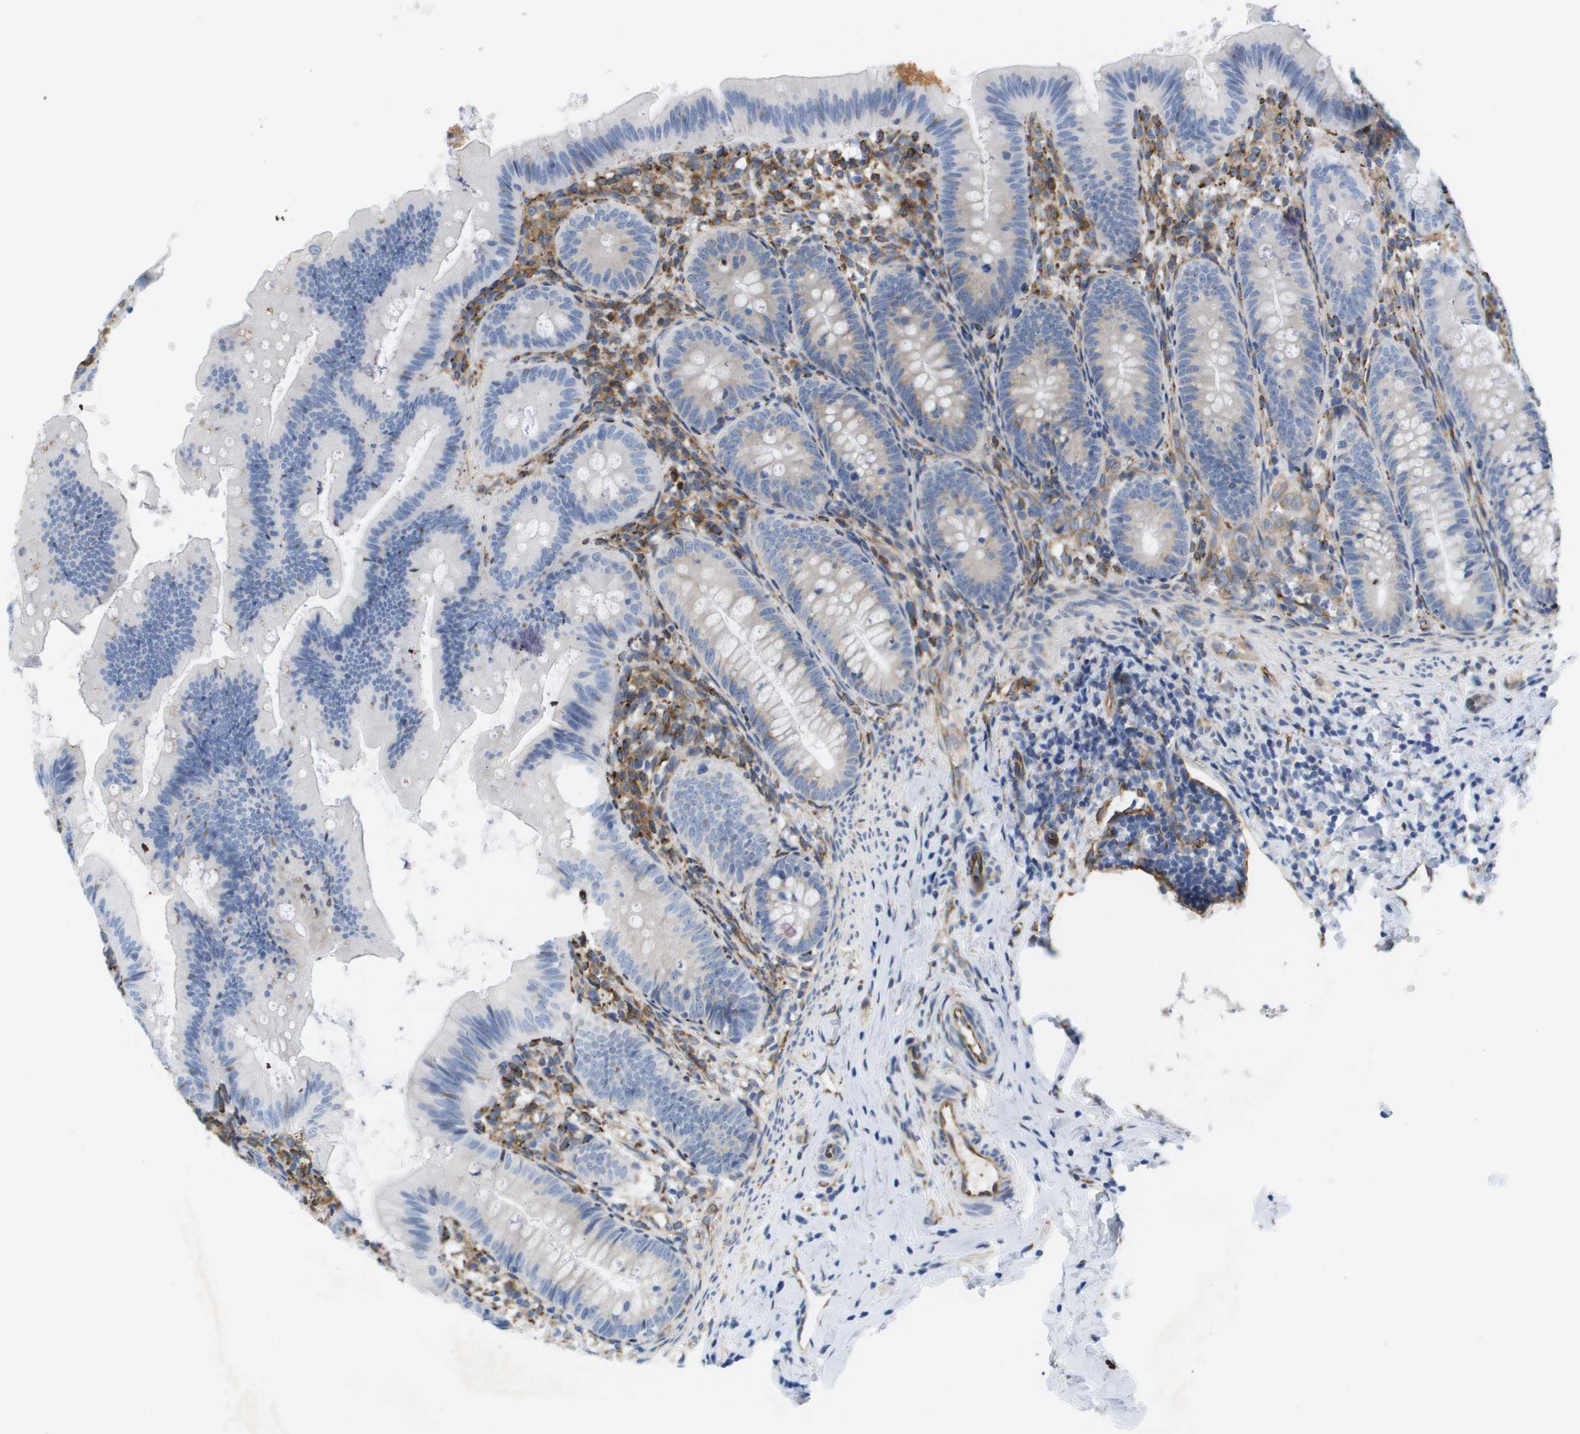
{"staining": {"intensity": "negative", "quantity": "none", "location": "none"}, "tissue": "appendix", "cell_type": "Glandular cells", "image_type": "normal", "snomed": [{"axis": "morphology", "description": "Normal tissue, NOS"}, {"axis": "topography", "description": "Appendix"}], "caption": "This micrograph is of unremarkable appendix stained with IHC to label a protein in brown with the nuclei are counter-stained blue. There is no expression in glandular cells.", "gene": "ST3GAL2", "patient": {"sex": "male", "age": 1}}